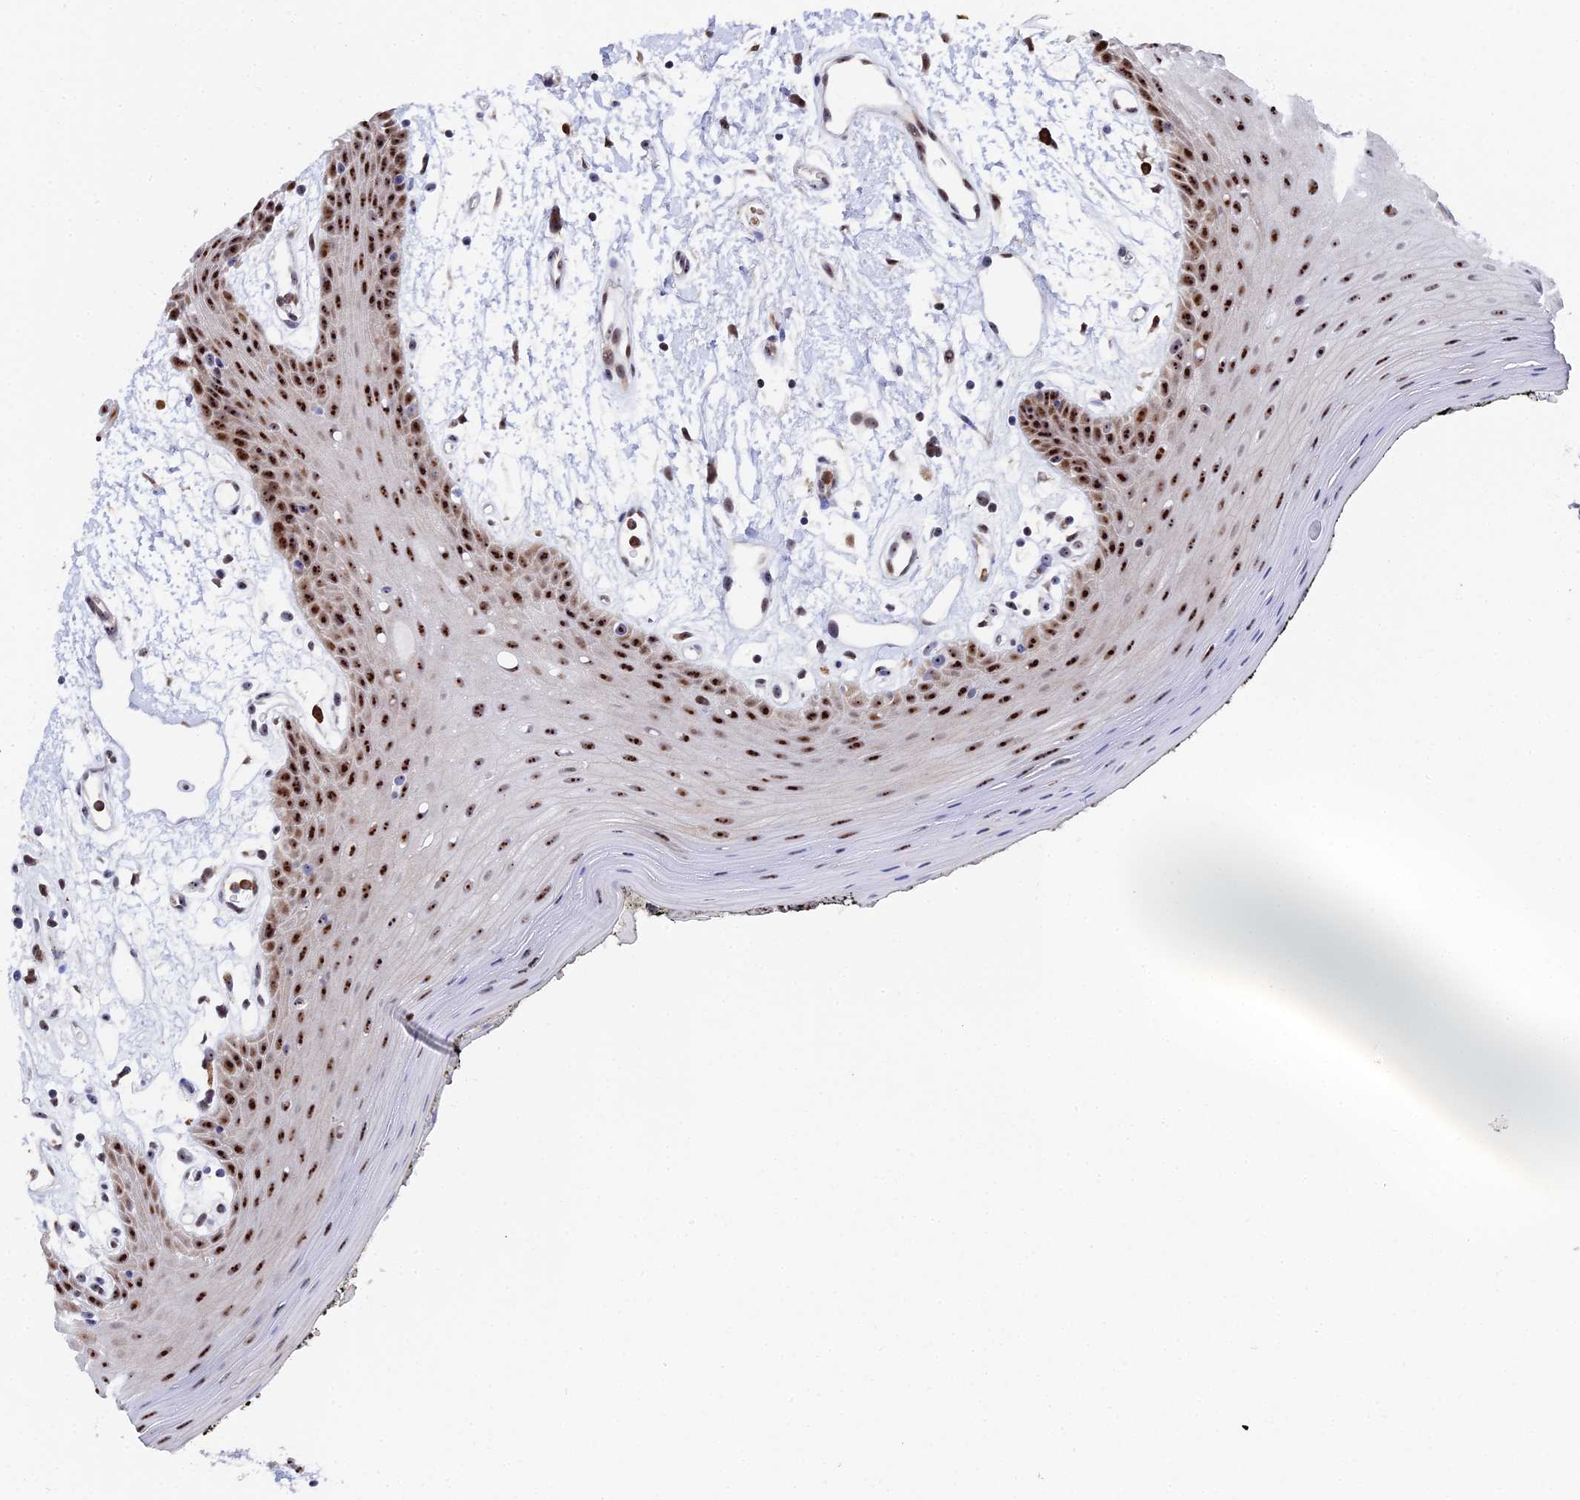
{"staining": {"intensity": "strong", "quantity": ">75%", "location": "nuclear"}, "tissue": "oral mucosa", "cell_type": "Squamous epithelial cells", "image_type": "normal", "snomed": [{"axis": "morphology", "description": "Normal tissue, NOS"}, {"axis": "topography", "description": "Oral tissue"}, {"axis": "topography", "description": "Tounge, NOS"}], "caption": "Strong nuclear staining is appreciated in about >75% of squamous epithelial cells in benign oral mucosa. (DAB (3,3'-diaminobenzidine) IHC, brown staining for protein, blue staining for nuclei).", "gene": "TIFA", "patient": {"sex": "female", "age": 59}}